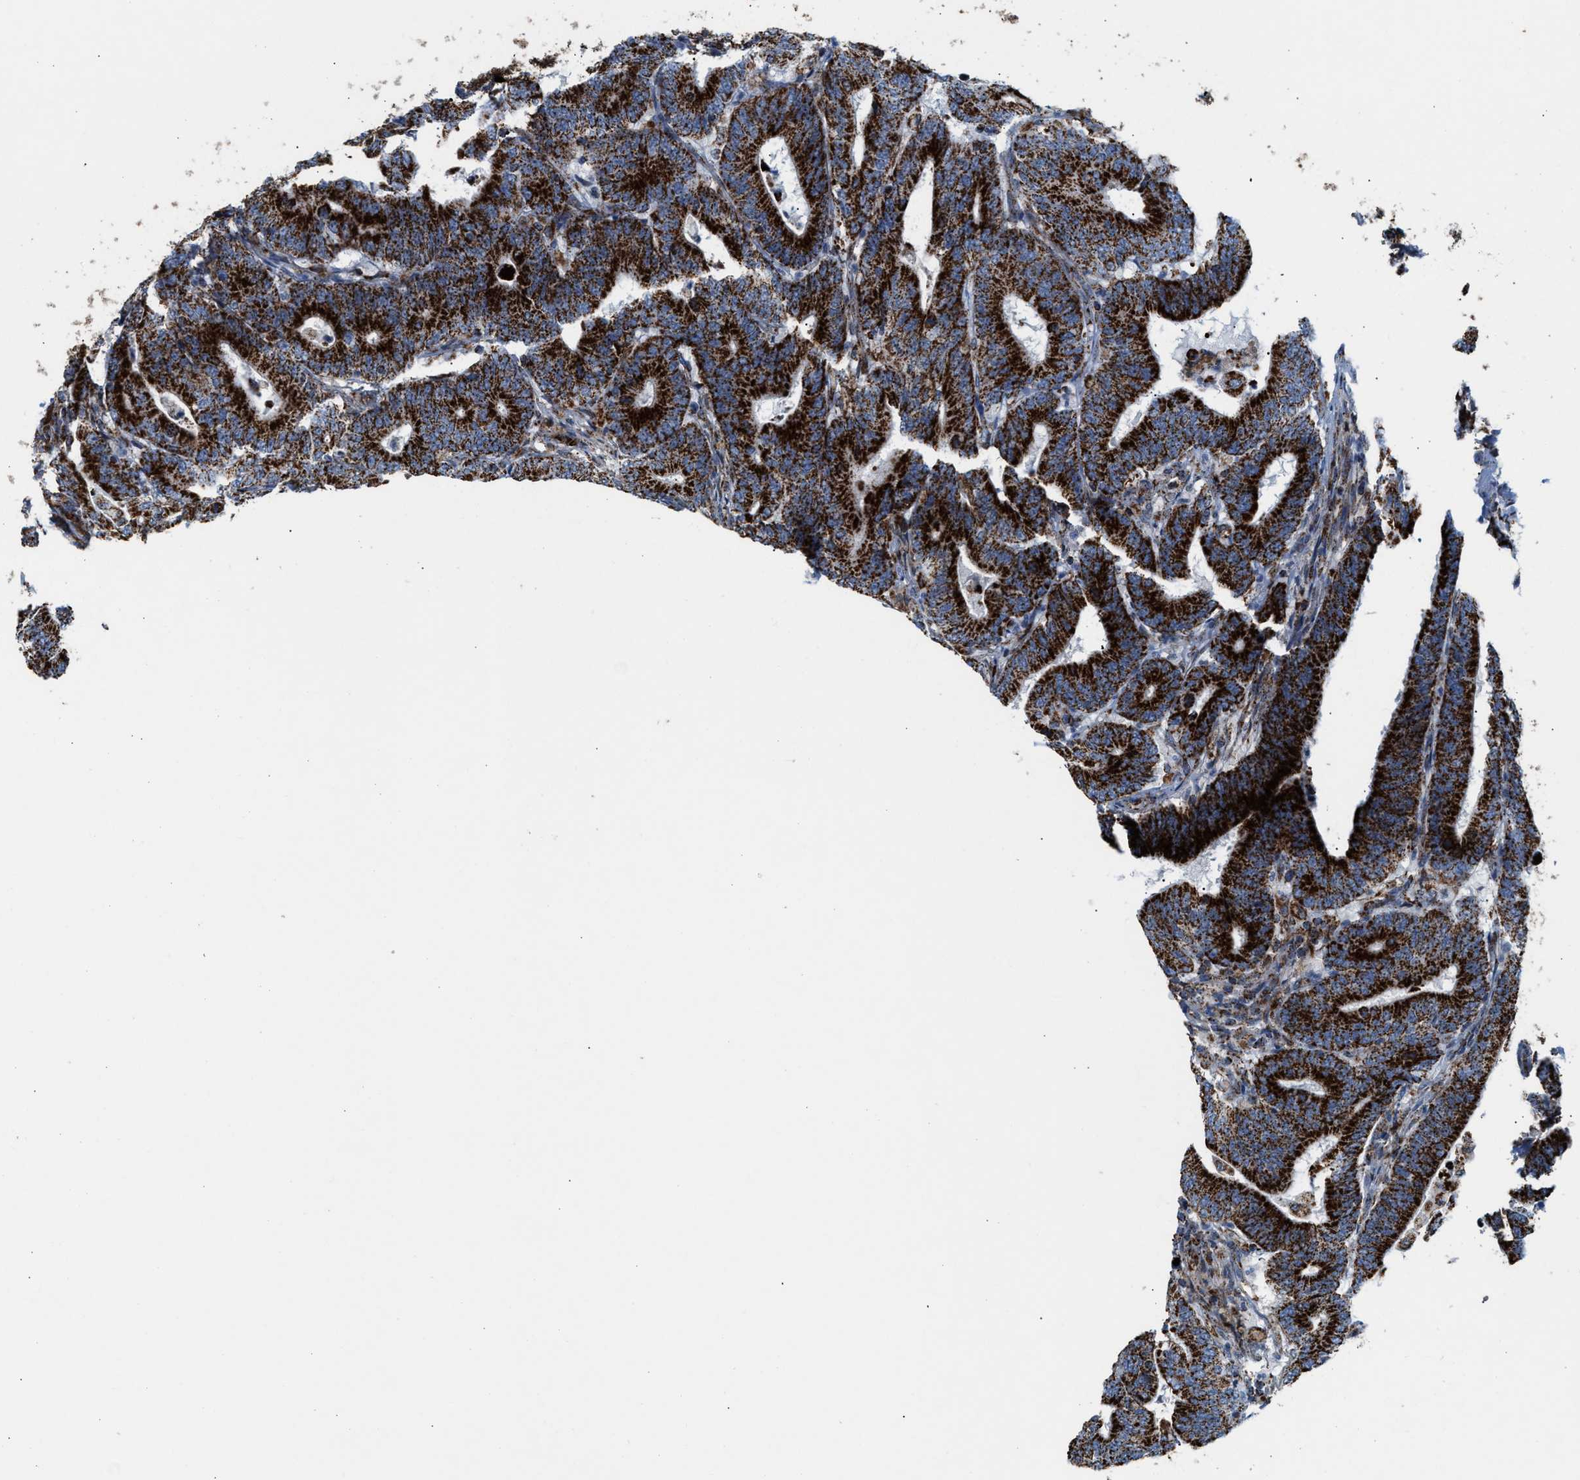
{"staining": {"intensity": "strong", "quantity": ">75%", "location": "cytoplasmic/membranous"}, "tissue": "colorectal cancer", "cell_type": "Tumor cells", "image_type": "cancer", "snomed": [{"axis": "morphology", "description": "Adenocarcinoma, NOS"}, {"axis": "topography", "description": "Colon"}], "caption": "The photomicrograph displays staining of colorectal cancer (adenocarcinoma), revealing strong cytoplasmic/membranous protein expression (brown color) within tumor cells.", "gene": "PMPCA", "patient": {"sex": "female", "age": 66}}